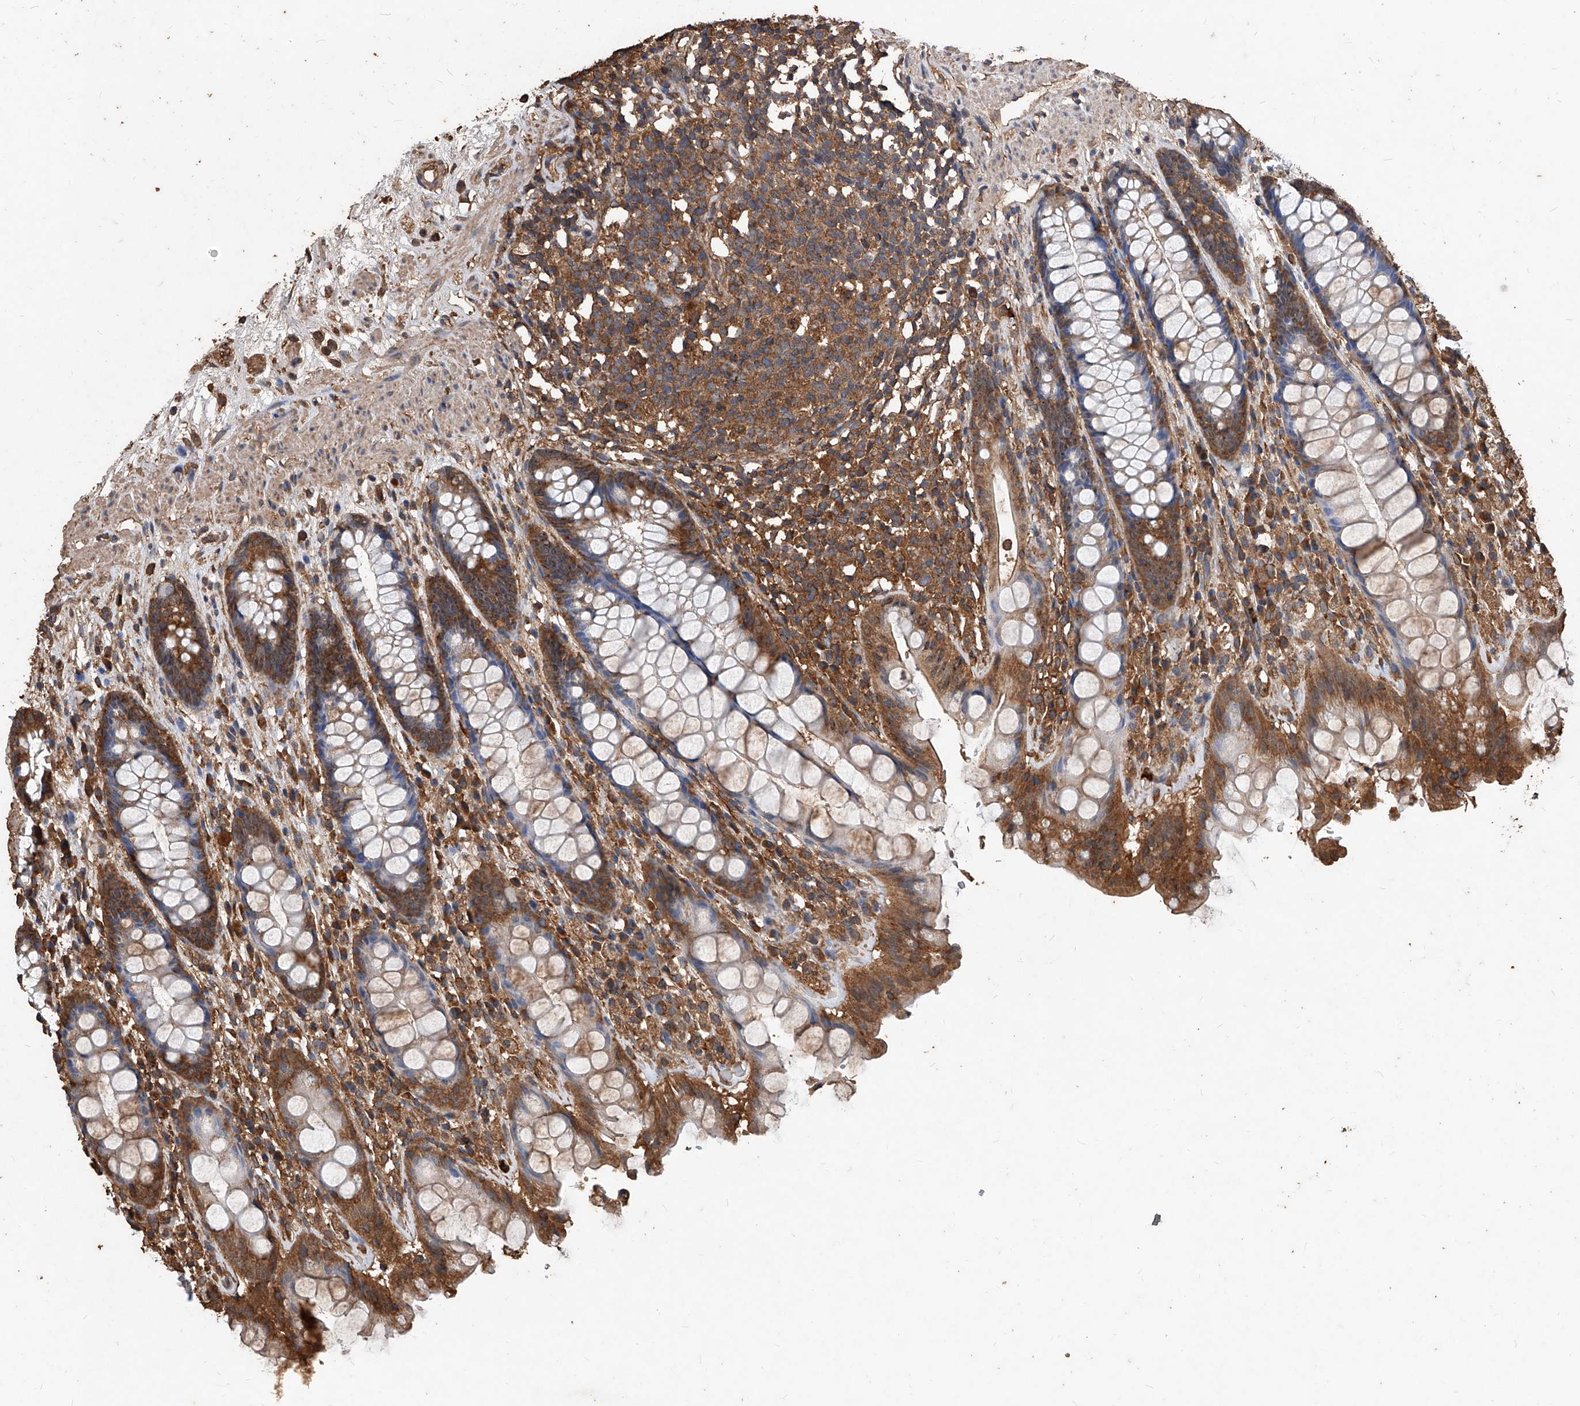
{"staining": {"intensity": "moderate", "quantity": ">75%", "location": "cytoplasmic/membranous"}, "tissue": "rectum", "cell_type": "Glandular cells", "image_type": "normal", "snomed": [{"axis": "morphology", "description": "Normal tissue, NOS"}, {"axis": "topography", "description": "Rectum"}], "caption": "Immunohistochemistry image of benign human rectum stained for a protein (brown), which shows medium levels of moderate cytoplasmic/membranous expression in approximately >75% of glandular cells.", "gene": "UCP2", "patient": {"sex": "male", "age": 64}}